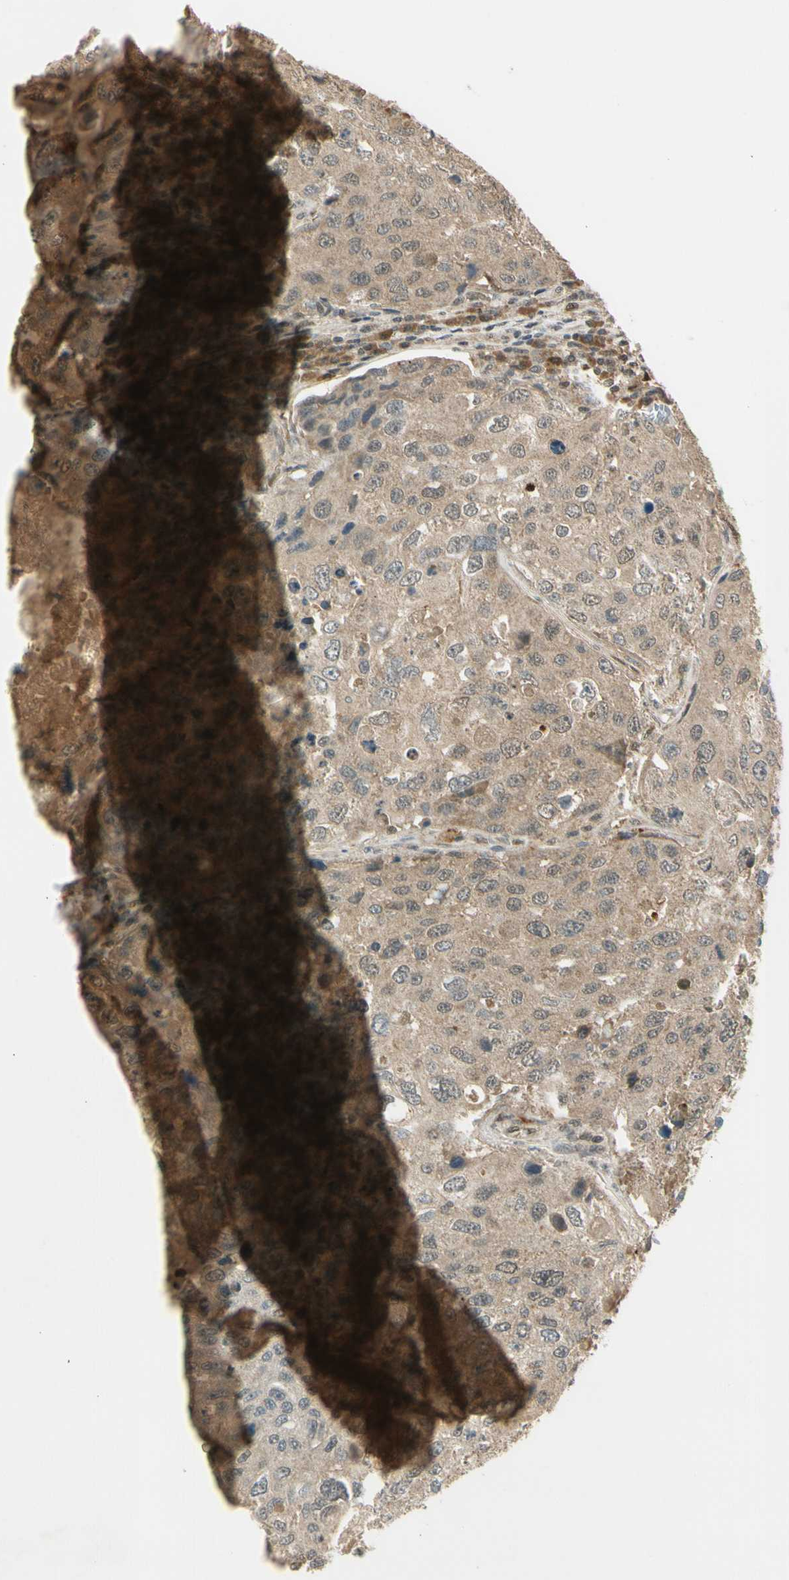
{"staining": {"intensity": "moderate", "quantity": ">75%", "location": "cytoplasmic/membranous"}, "tissue": "urothelial cancer", "cell_type": "Tumor cells", "image_type": "cancer", "snomed": [{"axis": "morphology", "description": "Urothelial carcinoma, High grade"}, {"axis": "topography", "description": "Lymph node"}, {"axis": "topography", "description": "Urinary bladder"}], "caption": "This is a photomicrograph of immunohistochemistry (IHC) staining of high-grade urothelial carcinoma, which shows moderate positivity in the cytoplasmic/membranous of tumor cells.", "gene": "GMEB2", "patient": {"sex": "male", "age": 51}}